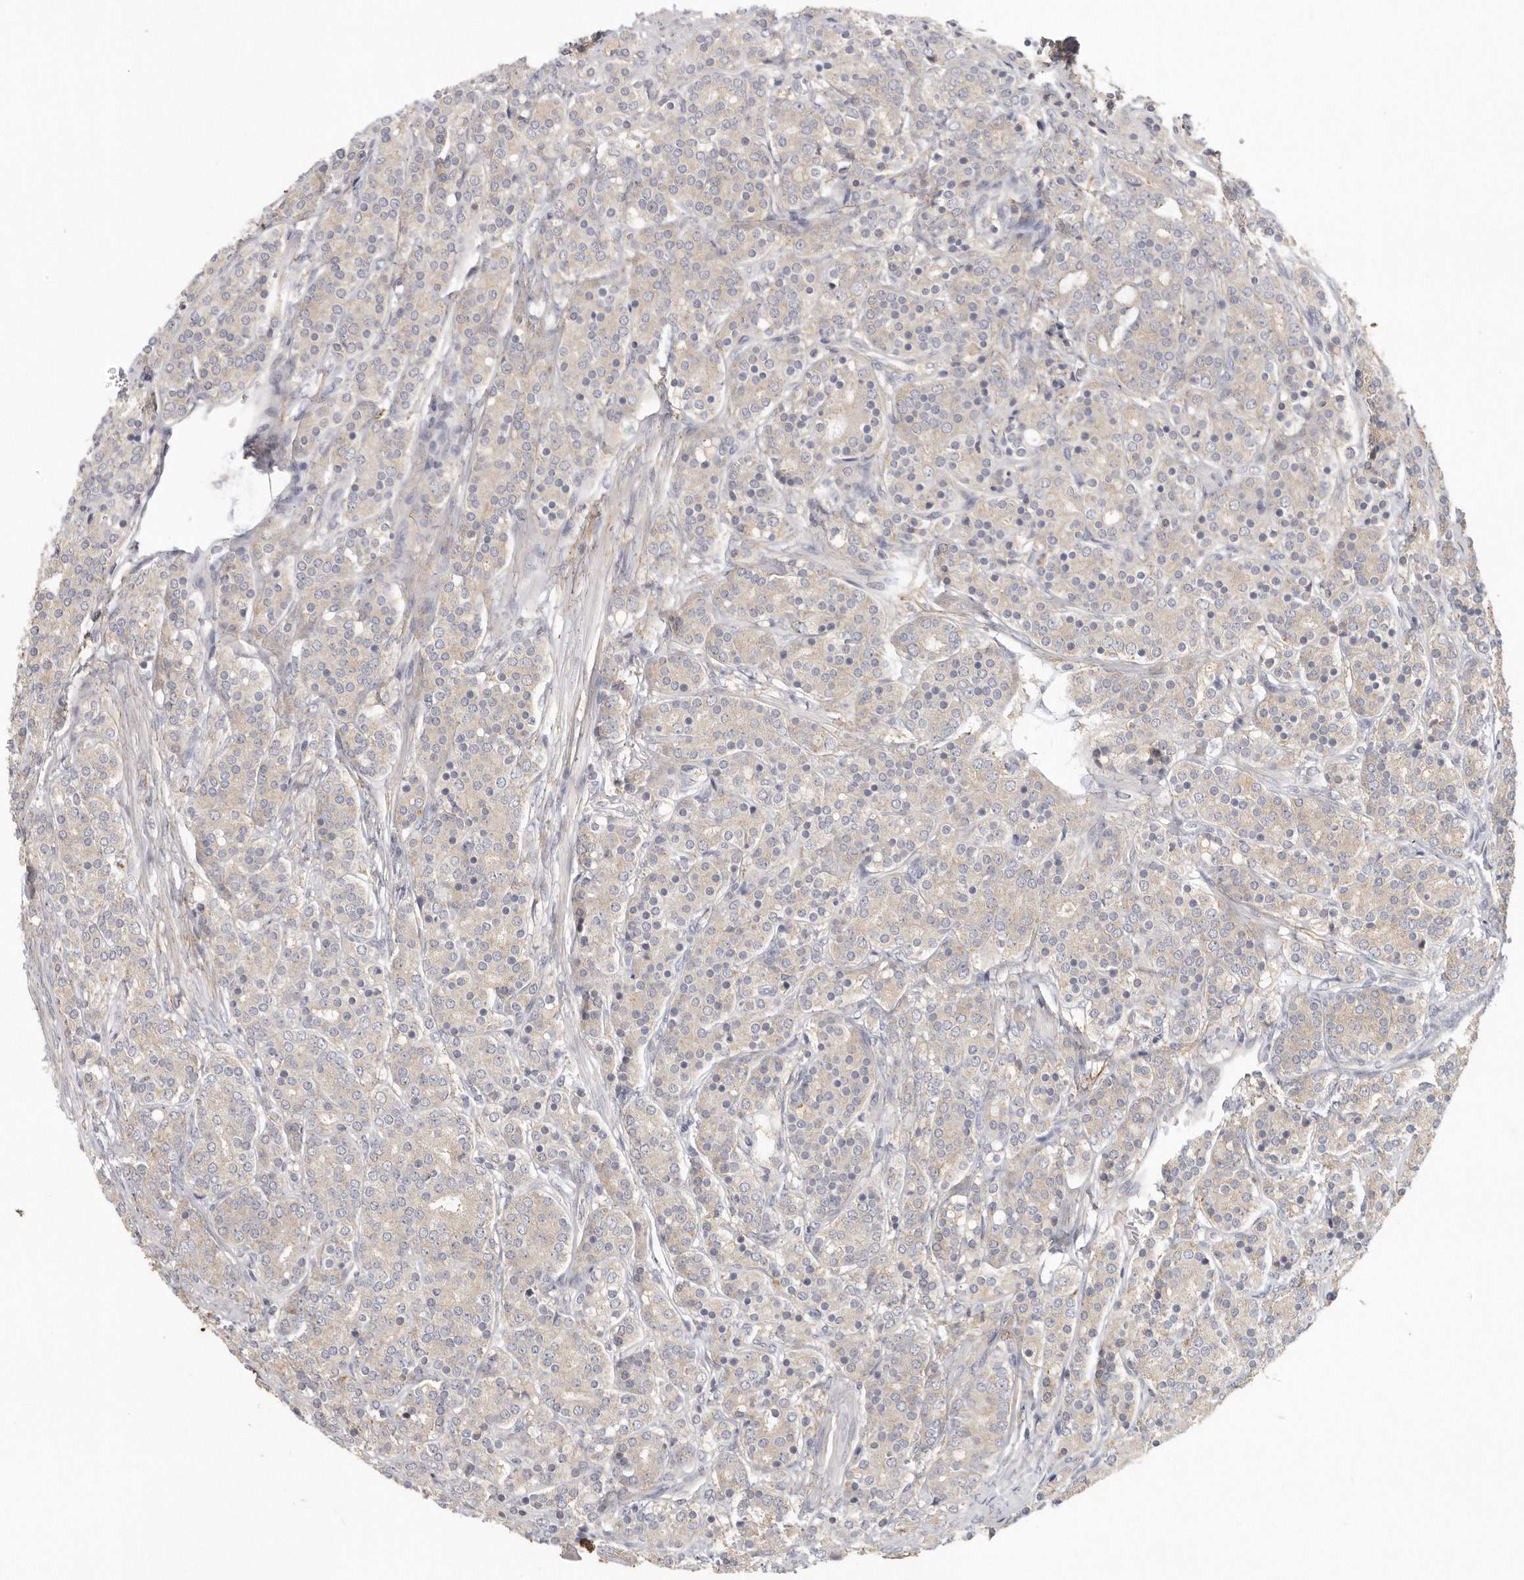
{"staining": {"intensity": "negative", "quantity": "none", "location": "none"}, "tissue": "prostate cancer", "cell_type": "Tumor cells", "image_type": "cancer", "snomed": [{"axis": "morphology", "description": "Adenocarcinoma, High grade"}, {"axis": "topography", "description": "Prostate"}], "caption": "The immunohistochemistry (IHC) micrograph has no significant positivity in tumor cells of prostate cancer tissue.", "gene": "CFAP298", "patient": {"sex": "male", "age": 62}}